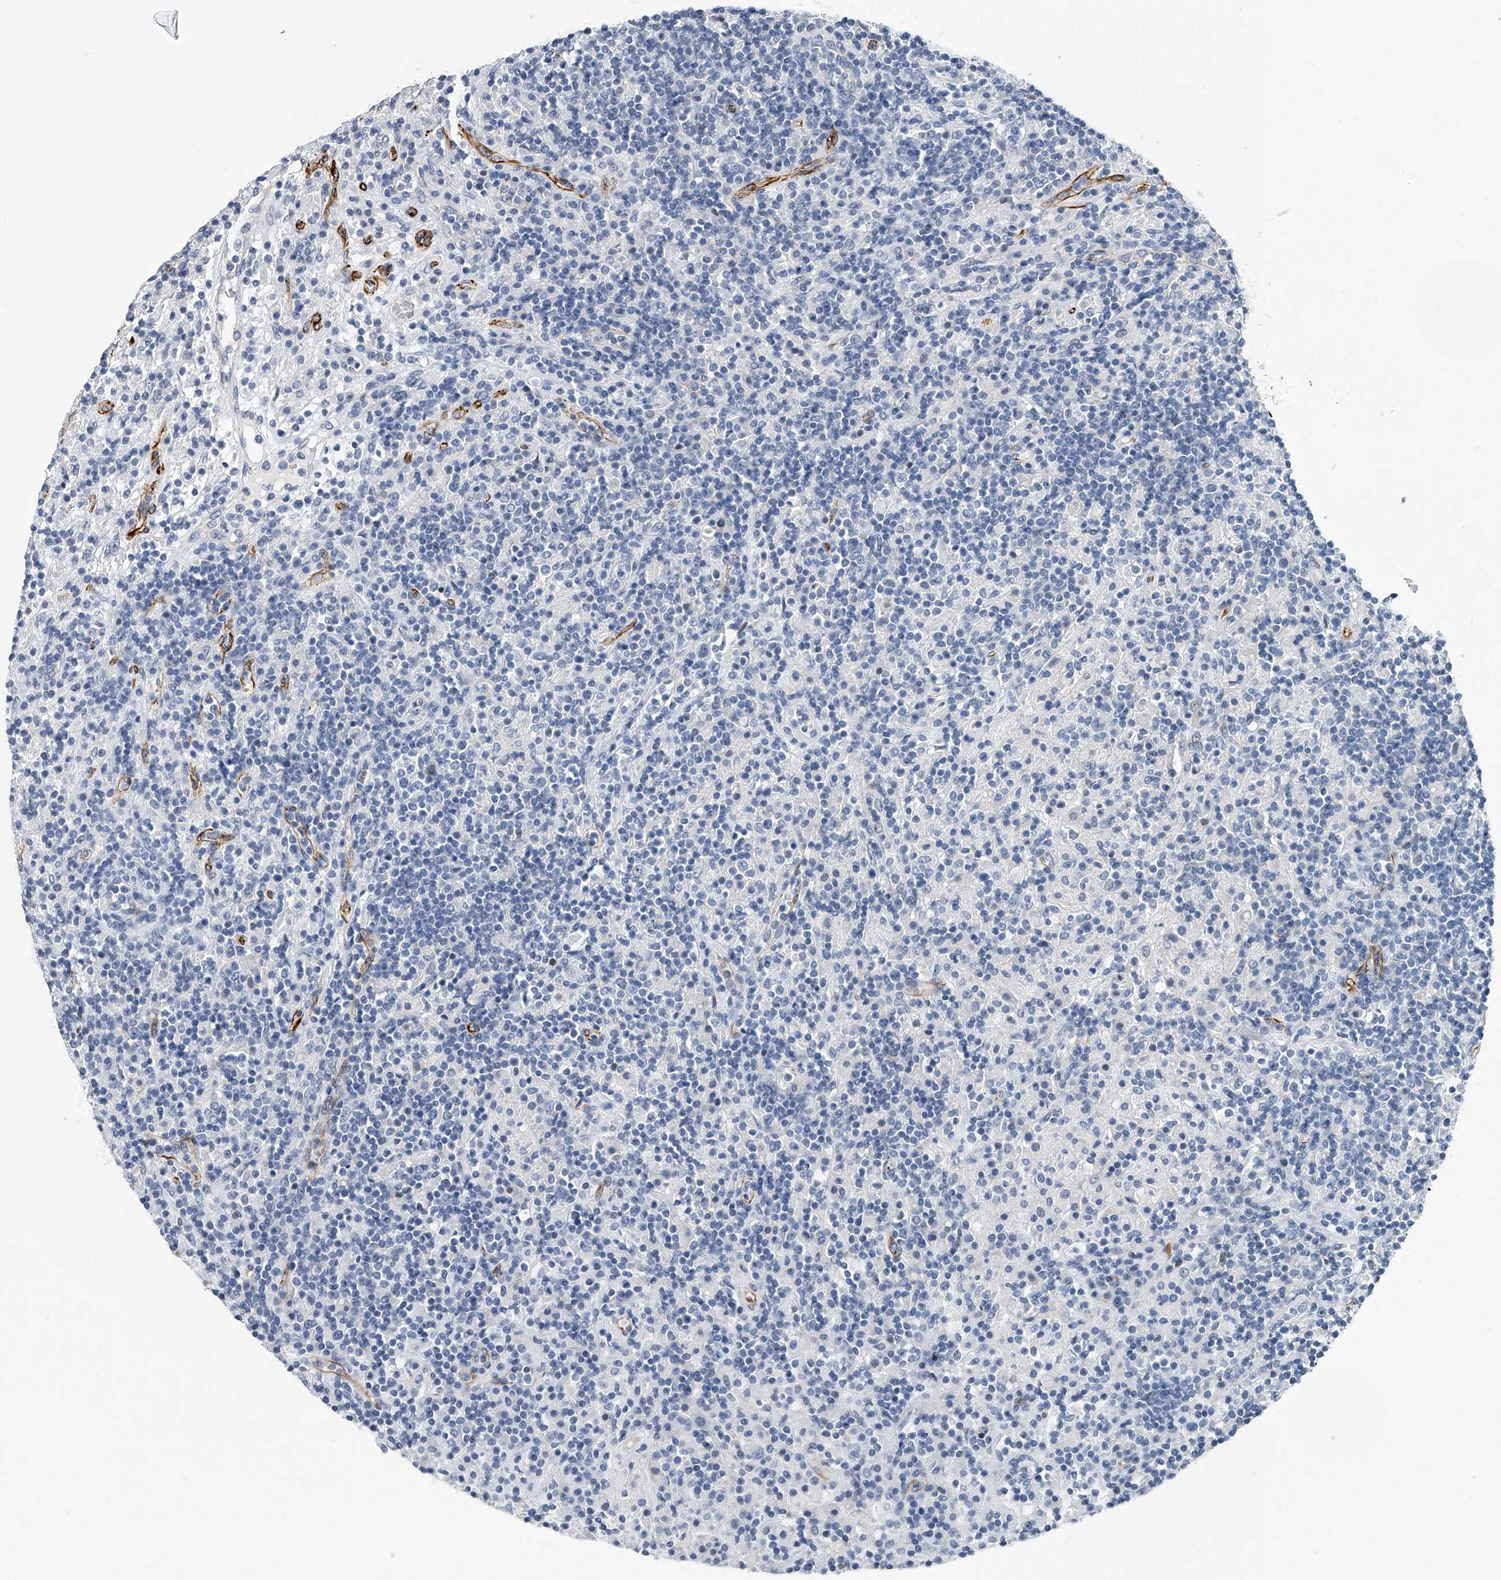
{"staining": {"intensity": "negative", "quantity": "none", "location": "none"}, "tissue": "lymphoma", "cell_type": "Tumor cells", "image_type": "cancer", "snomed": [{"axis": "morphology", "description": "Hodgkin's disease, NOS"}, {"axis": "topography", "description": "Lymph node"}], "caption": "Immunohistochemistry (IHC) image of neoplastic tissue: human Hodgkin's disease stained with DAB shows no significant protein positivity in tumor cells. Brightfield microscopy of immunohistochemistry (IHC) stained with DAB (brown) and hematoxylin (blue), captured at high magnification.", "gene": "KIRREL1", "patient": {"sex": "male", "age": 70}}